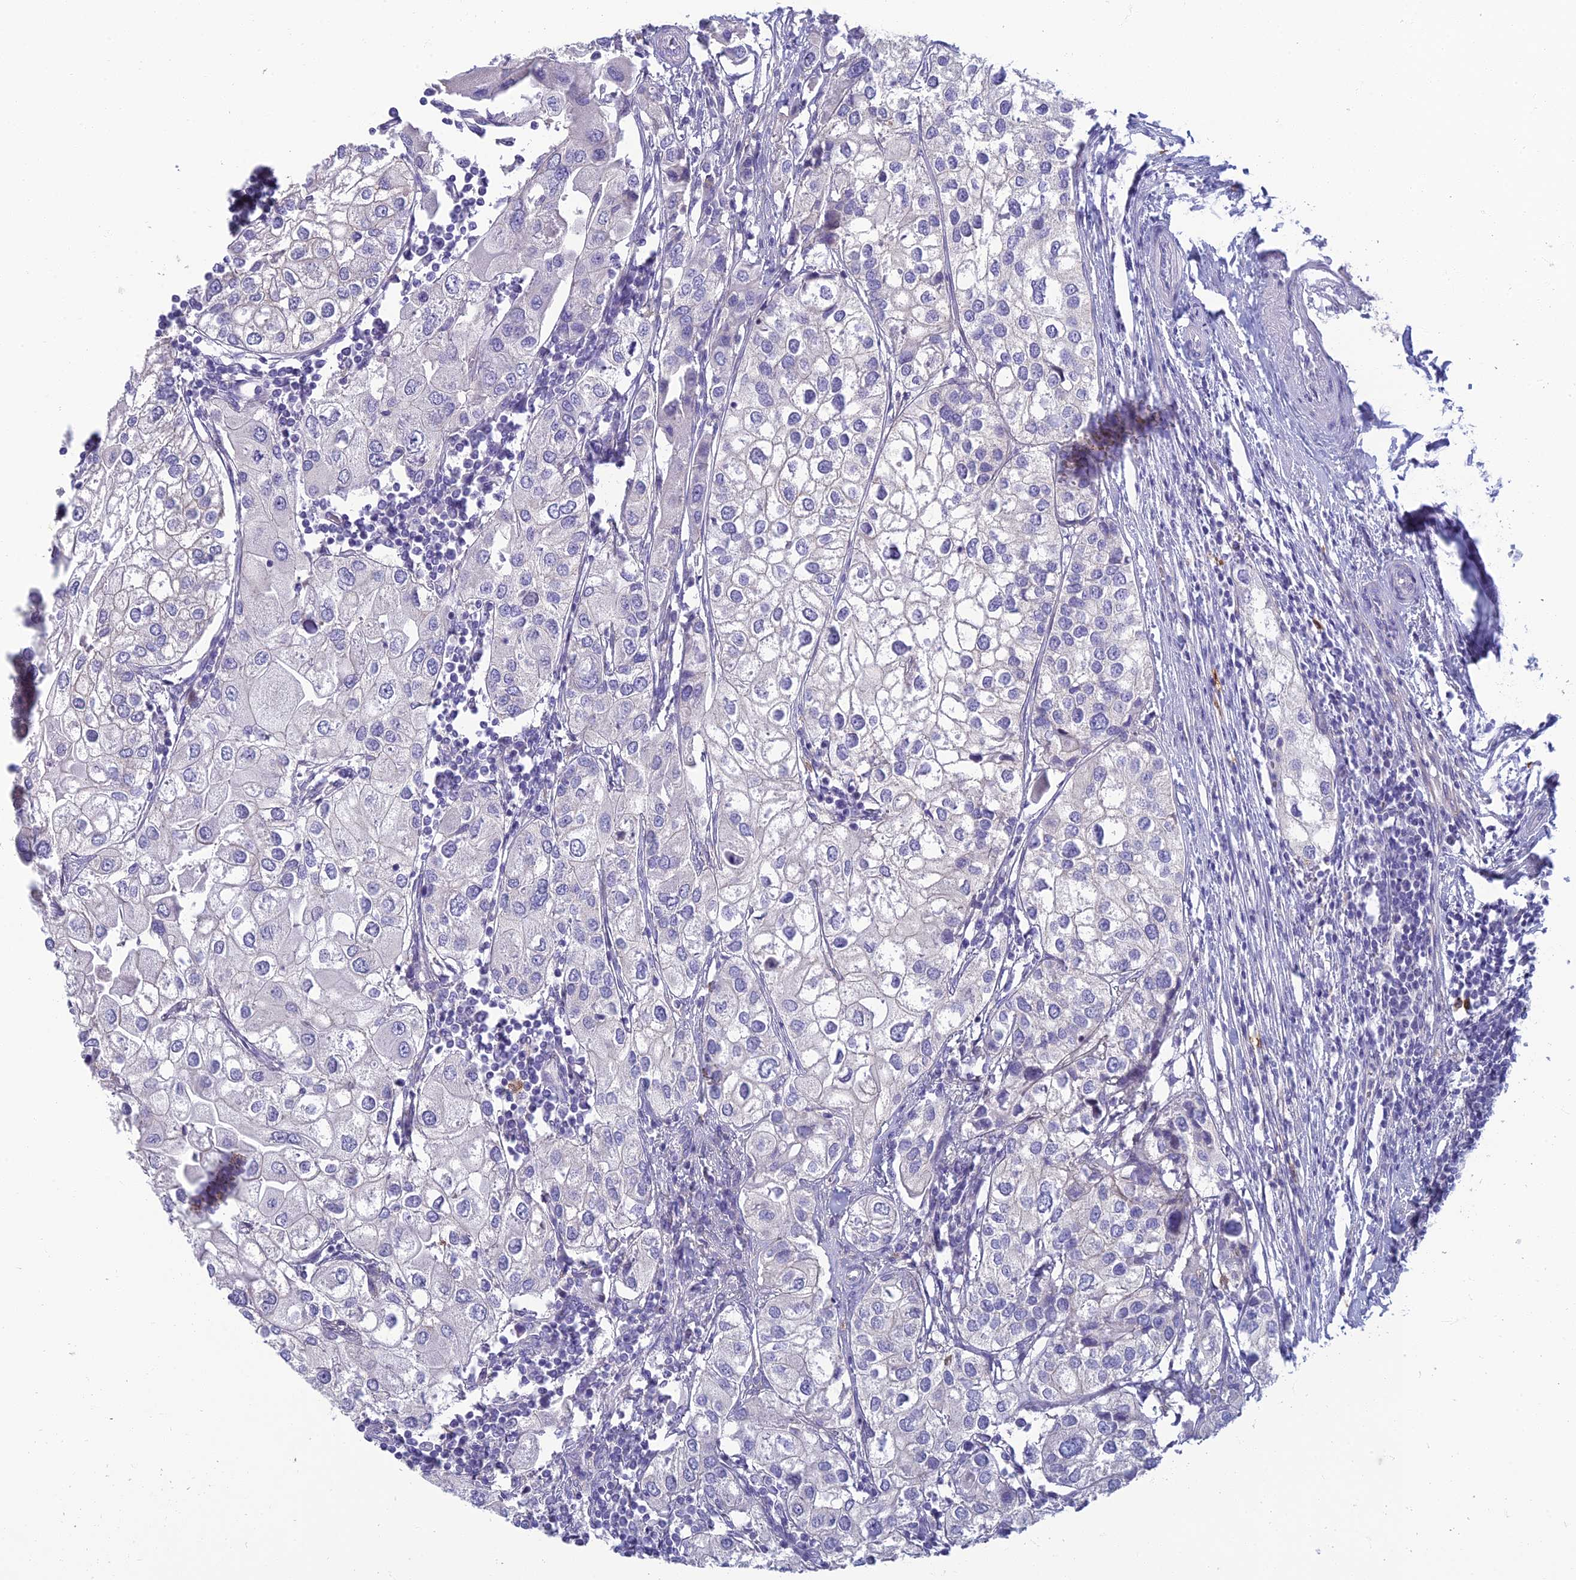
{"staining": {"intensity": "negative", "quantity": "none", "location": "none"}, "tissue": "urothelial cancer", "cell_type": "Tumor cells", "image_type": "cancer", "snomed": [{"axis": "morphology", "description": "Urothelial carcinoma, High grade"}, {"axis": "topography", "description": "Urinary bladder"}], "caption": "High magnification brightfield microscopy of urothelial cancer stained with DAB (3,3'-diaminobenzidine) (brown) and counterstained with hematoxylin (blue): tumor cells show no significant expression.", "gene": "NEURL1", "patient": {"sex": "male", "age": 64}}